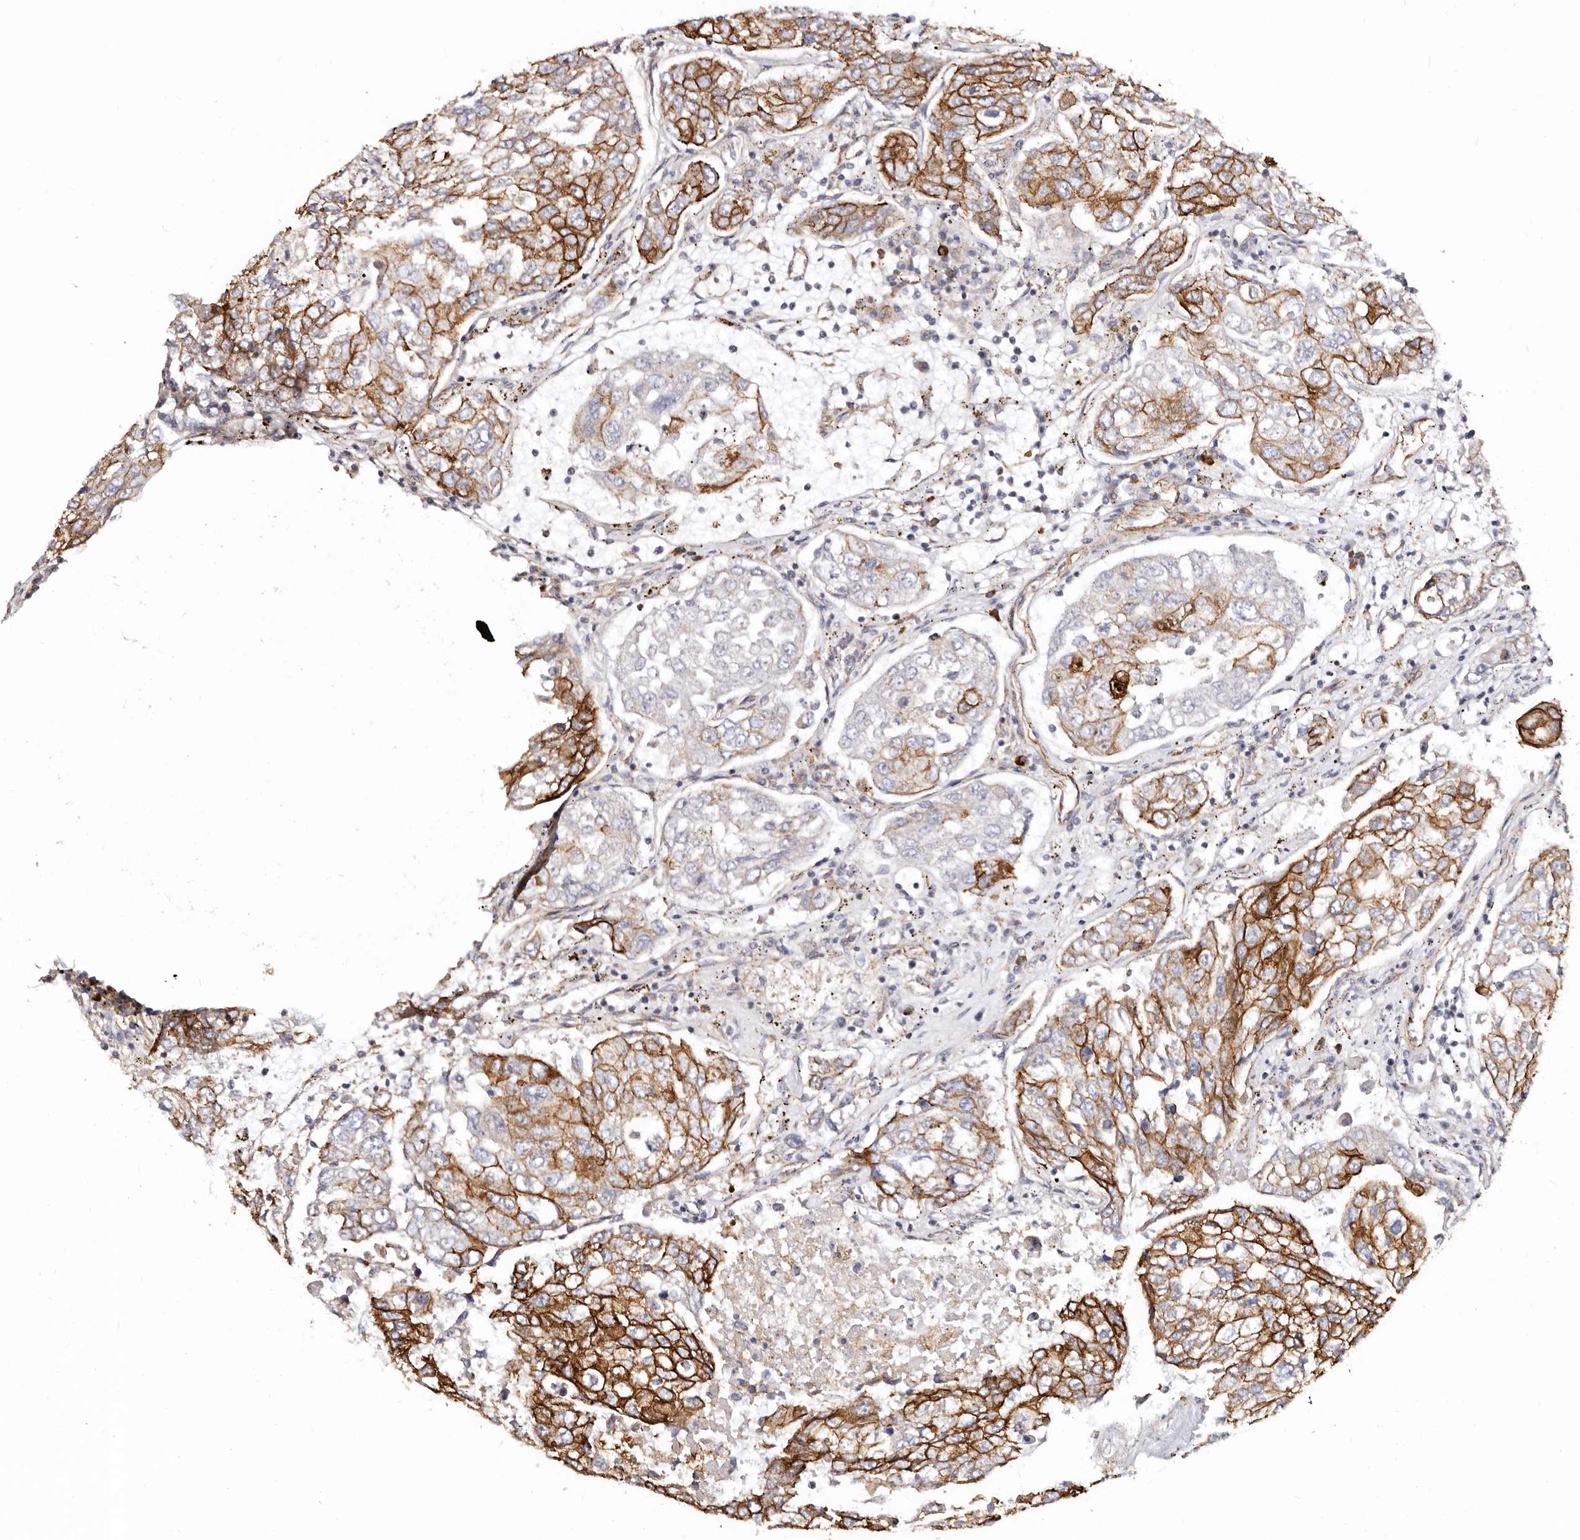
{"staining": {"intensity": "strong", "quantity": ">75%", "location": "cytoplasmic/membranous"}, "tissue": "urothelial cancer", "cell_type": "Tumor cells", "image_type": "cancer", "snomed": [{"axis": "morphology", "description": "Urothelial carcinoma, High grade"}, {"axis": "topography", "description": "Lymph node"}, {"axis": "topography", "description": "Urinary bladder"}], "caption": "High-power microscopy captured an IHC micrograph of urothelial carcinoma (high-grade), revealing strong cytoplasmic/membranous expression in approximately >75% of tumor cells.", "gene": "CTNNB1", "patient": {"sex": "male", "age": 51}}